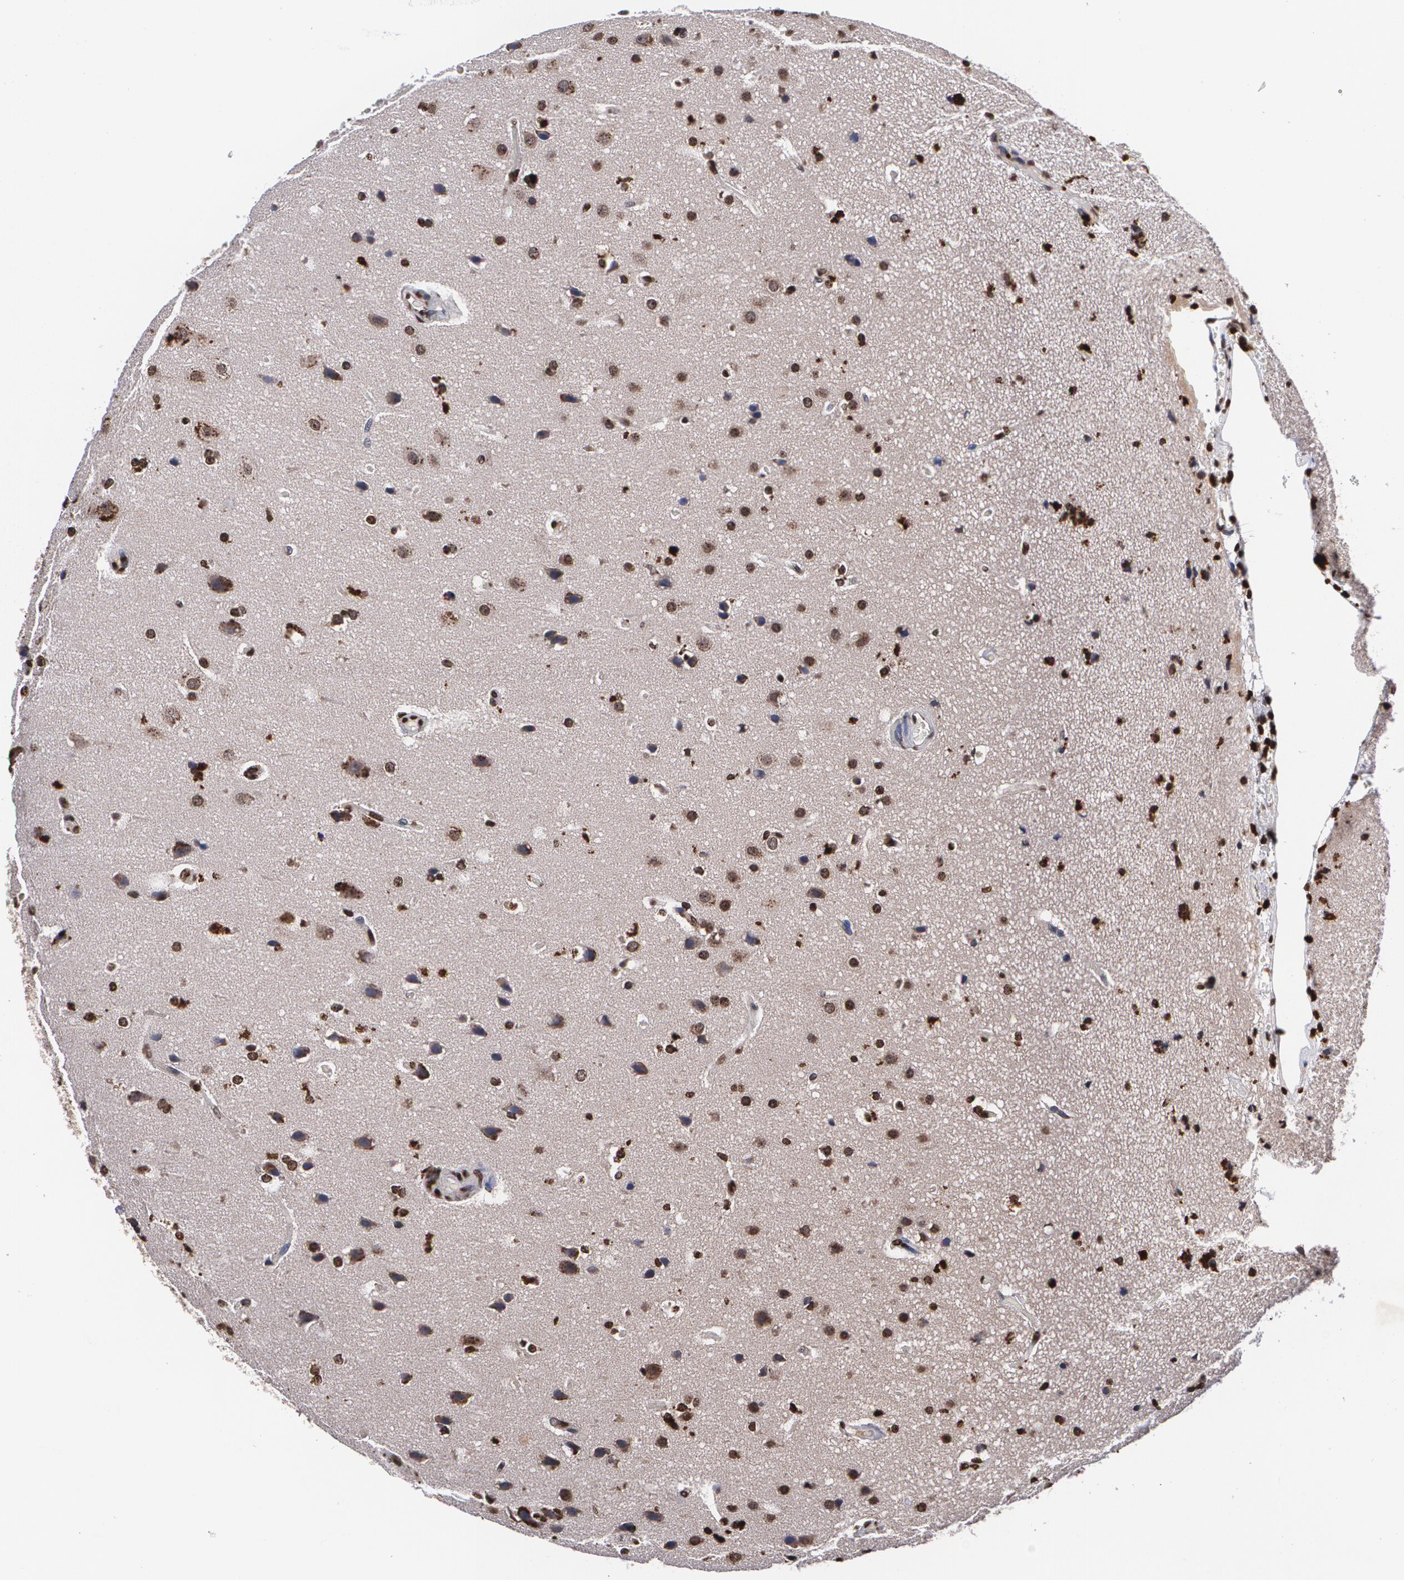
{"staining": {"intensity": "moderate", "quantity": "25%-75%", "location": "cytoplasmic/membranous,nuclear"}, "tissue": "glioma", "cell_type": "Tumor cells", "image_type": "cancer", "snomed": [{"axis": "morphology", "description": "Glioma, malignant, Low grade"}, {"axis": "topography", "description": "Cerebral cortex"}], "caption": "Immunohistochemical staining of glioma shows moderate cytoplasmic/membranous and nuclear protein positivity in approximately 25%-75% of tumor cells.", "gene": "MVP", "patient": {"sex": "female", "age": 47}}